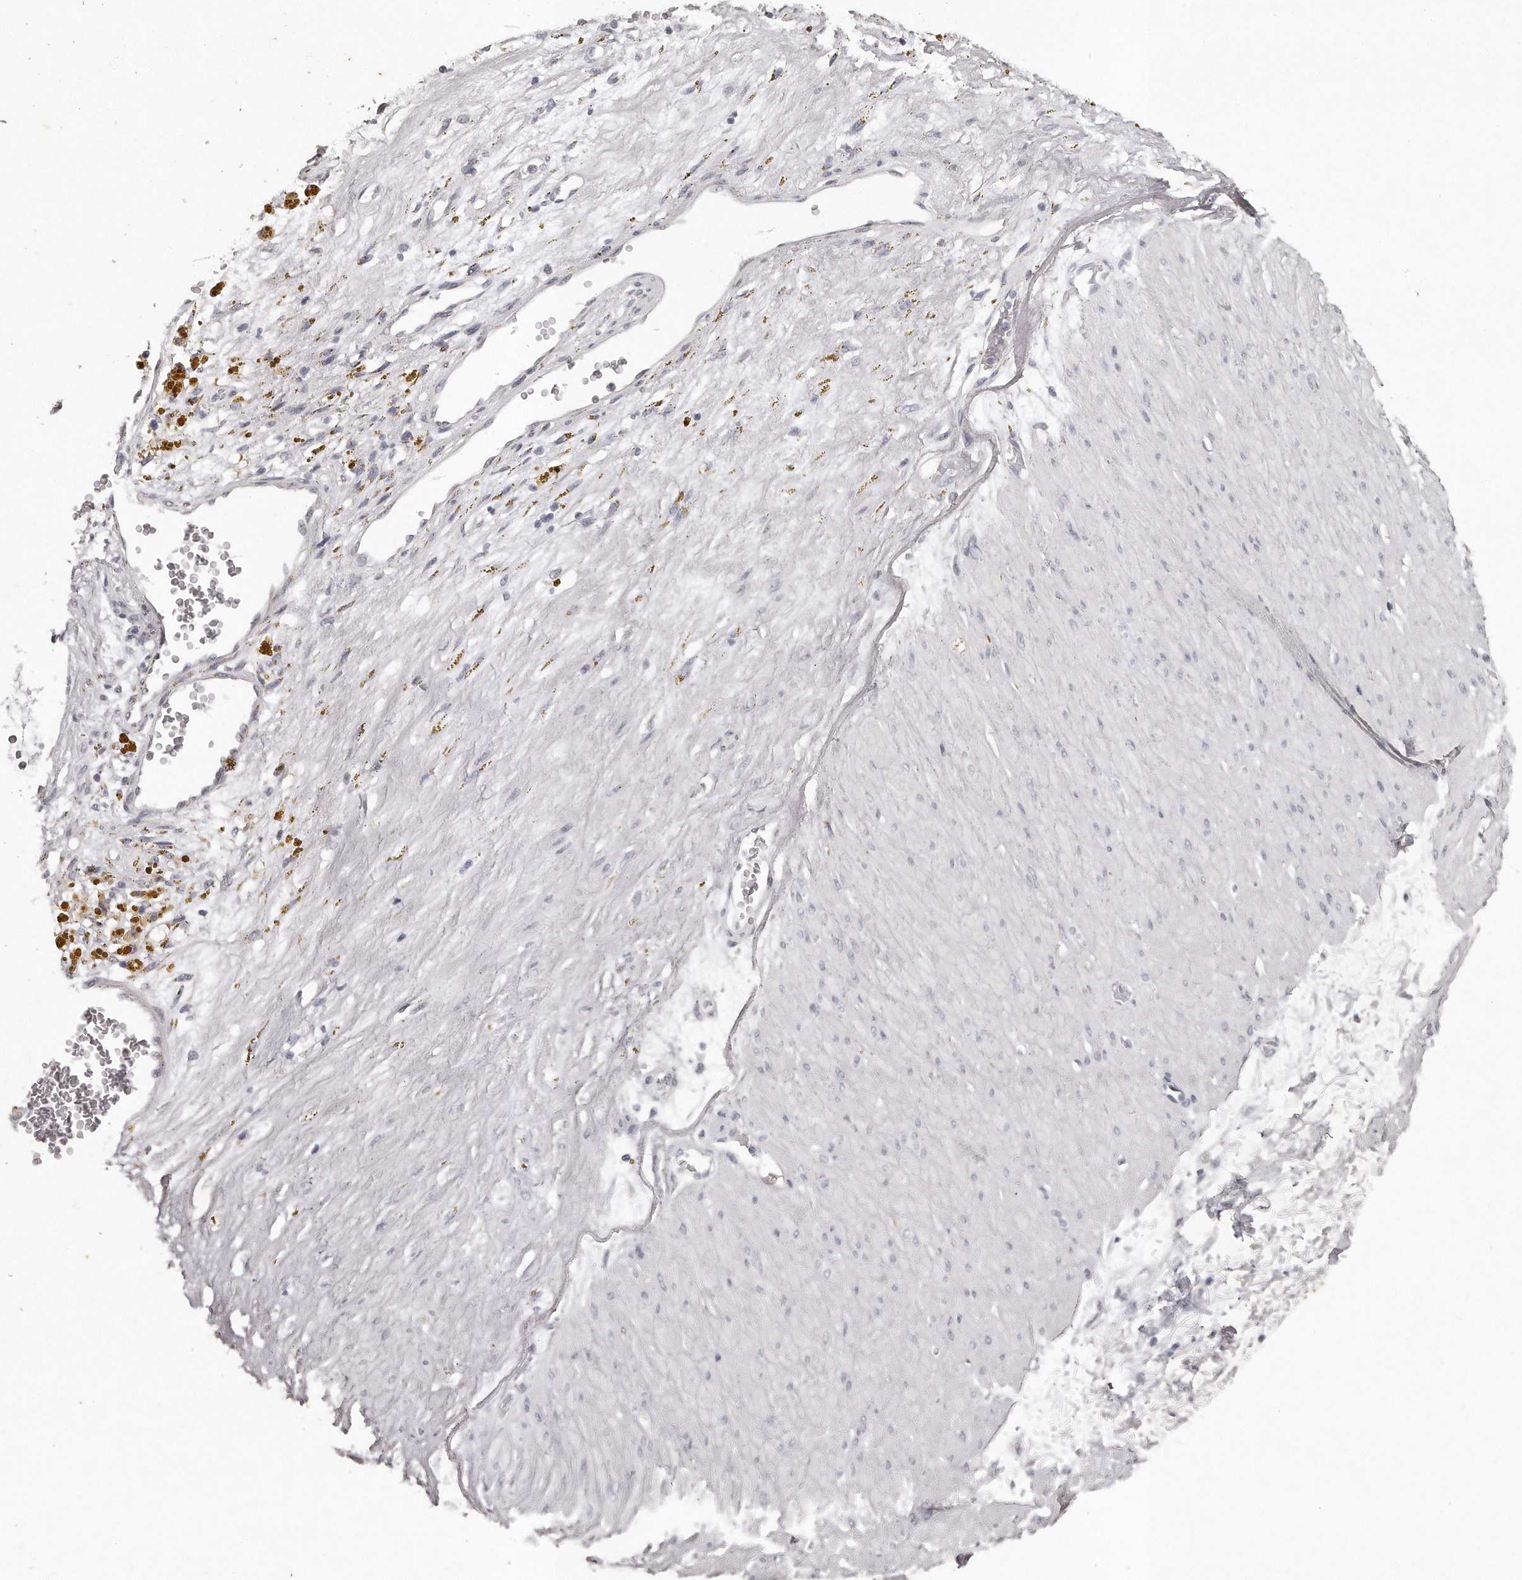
{"staining": {"intensity": "negative", "quantity": "none", "location": "none"}, "tissue": "soft tissue", "cell_type": "Fibroblasts", "image_type": "normal", "snomed": [{"axis": "morphology", "description": "Normal tissue, NOS"}, {"axis": "topography", "description": "Soft tissue"}], "caption": "Immunohistochemistry of benign soft tissue displays no staining in fibroblasts.", "gene": "GGCT", "patient": {"sex": "male", "age": 72}}